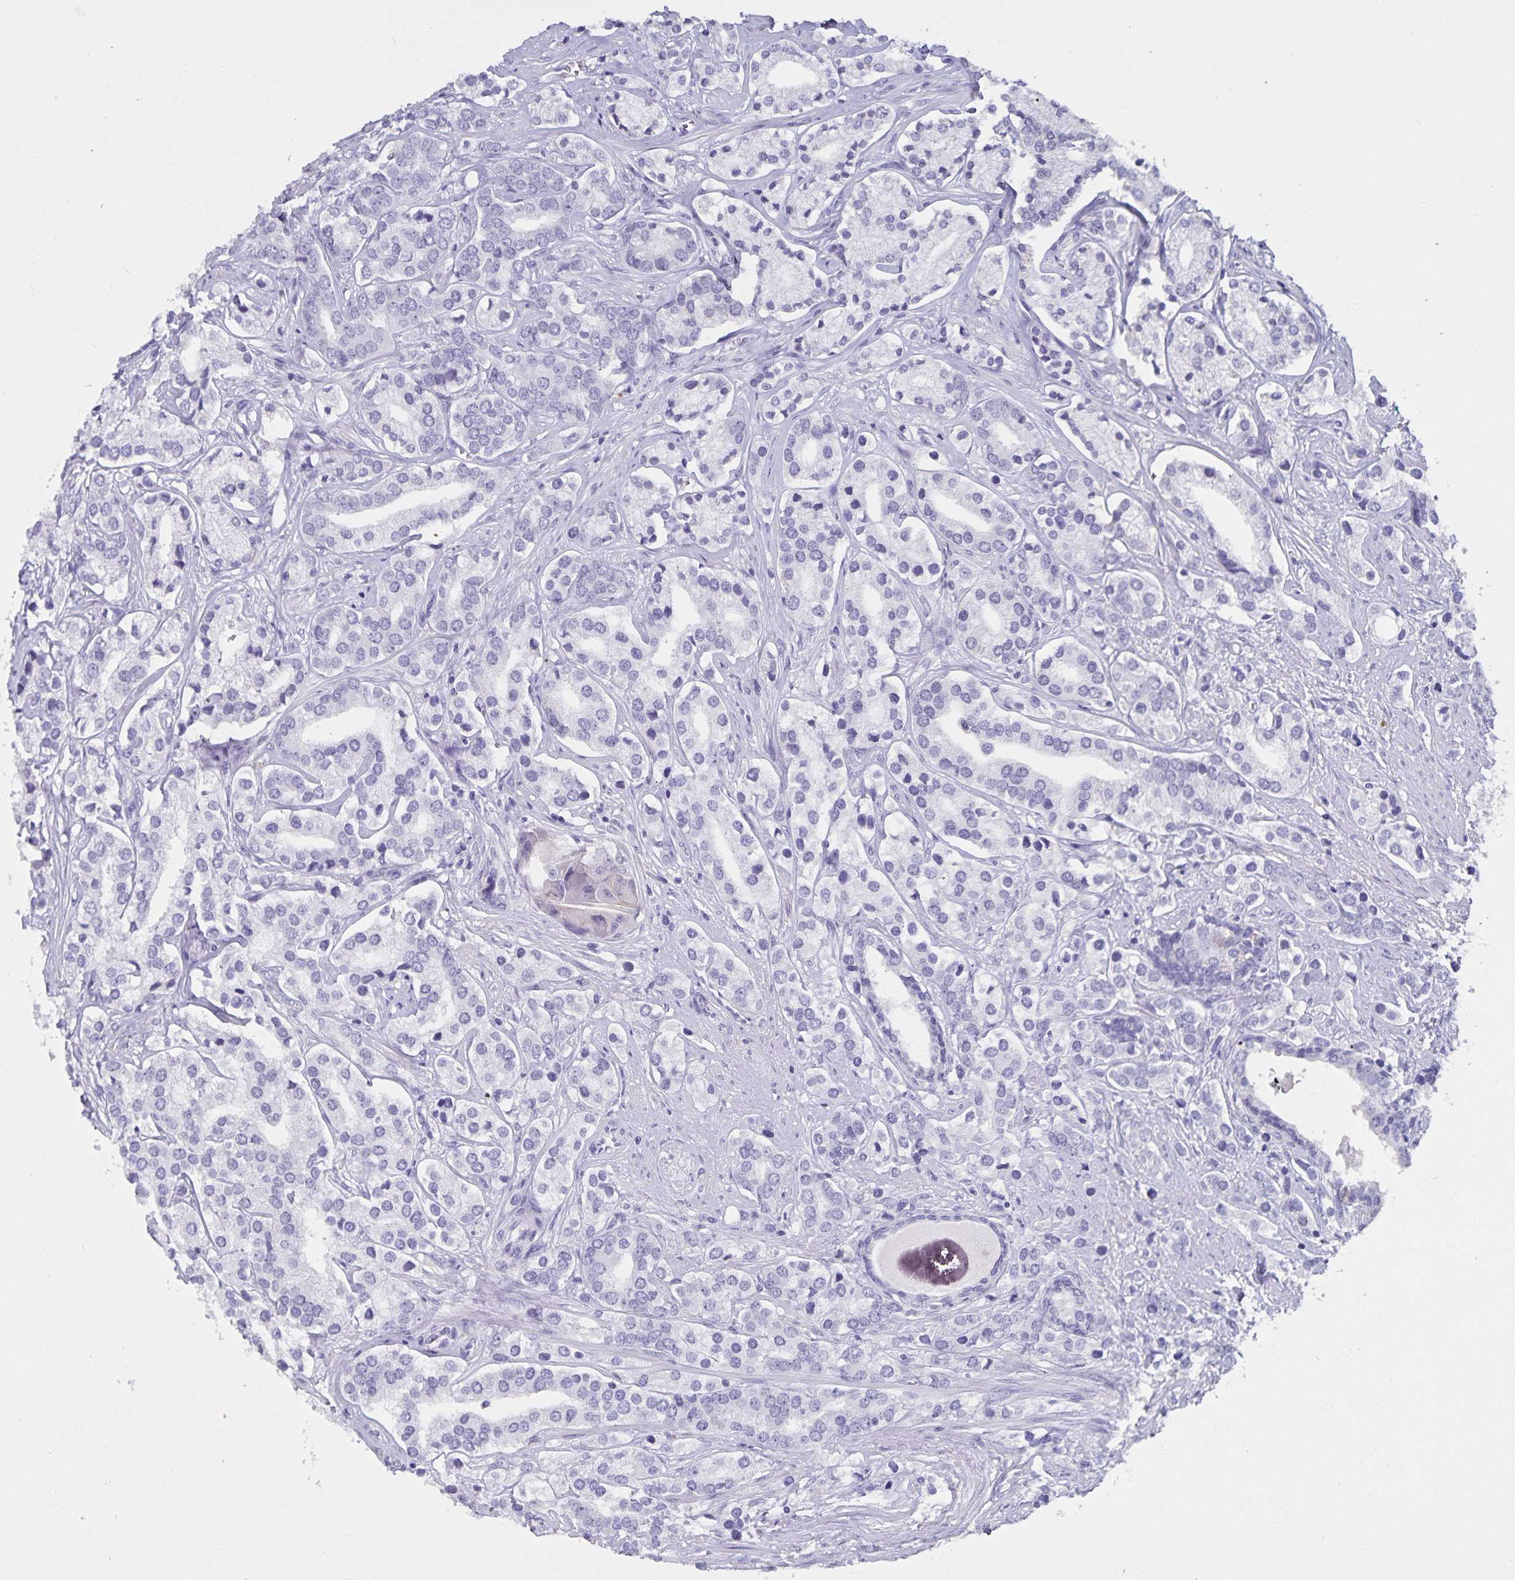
{"staining": {"intensity": "negative", "quantity": "none", "location": "none"}, "tissue": "prostate cancer", "cell_type": "Tumor cells", "image_type": "cancer", "snomed": [{"axis": "morphology", "description": "Adenocarcinoma, High grade"}, {"axis": "topography", "description": "Prostate"}], "caption": "This is an immunohistochemistry (IHC) photomicrograph of human adenocarcinoma (high-grade) (prostate). There is no expression in tumor cells.", "gene": "PLAC1", "patient": {"sex": "male", "age": 58}}